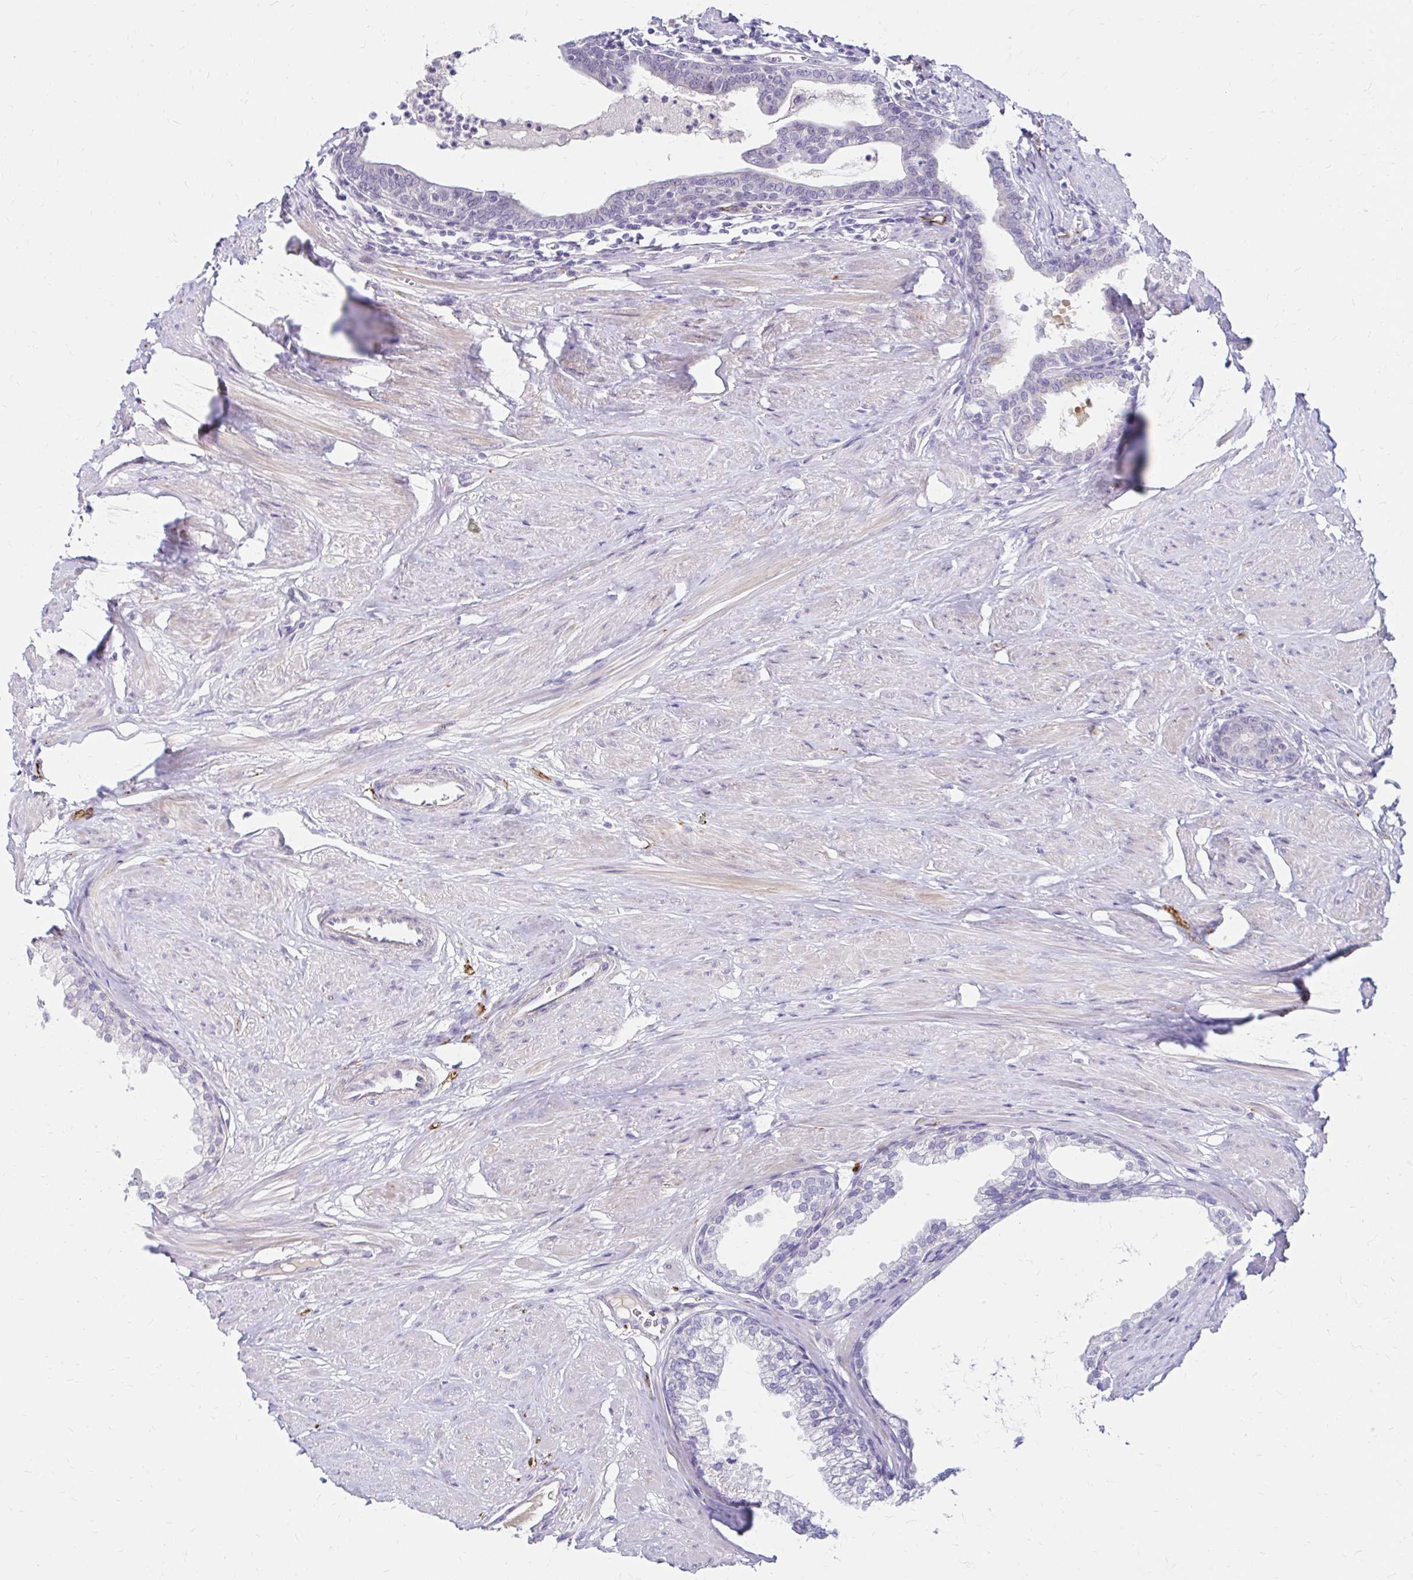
{"staining": {"intensity": "negative", "quantity": "none", "location": "none"}, "tissue": "prostate", "cell_type": "Glandular cells", "image_type": "normal", "snomed": [{"axis": "morphology", "description": "Normal tissue, NOS"}, {"axis": "topography", "description": "Prostate"}, {"axis": "topography", "description": "Peripheral nerve tissue"}], "caption": "Protein analysis of normal prostate demonstrates no significant expression in glandular cells. The staining was performed using DAB to visualize the protein expression in brown, while the nuclei were stained in blue with hematoxylin (Magnification: 20x).", "gene": "GUCY1A1", "patient": {"sex": "male", "age": 55}}